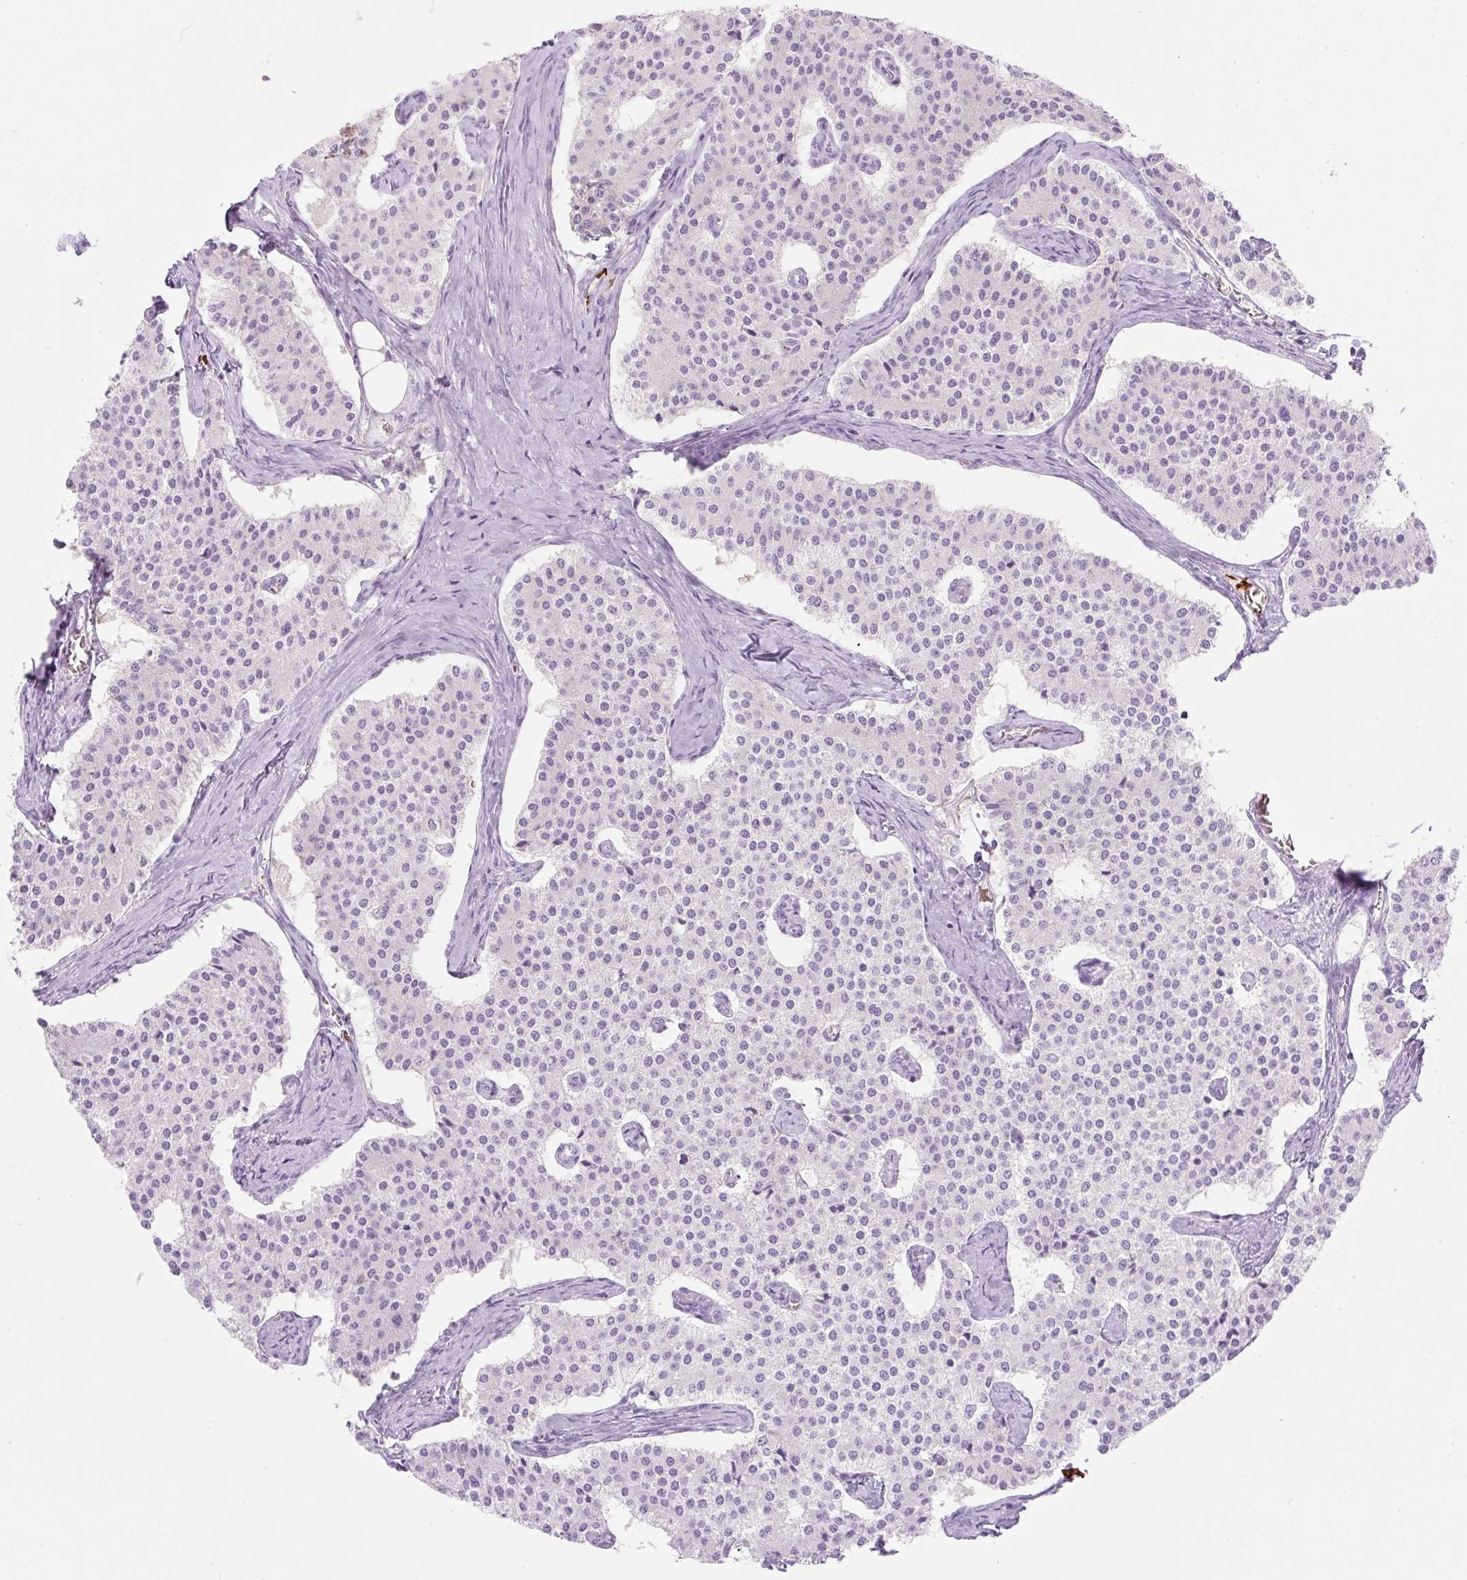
{"staining": {"intensity": "negative", "quantity": "none", "location": "none"}, "tissue": "carcinoid", "cell_type": "Tumor cells", "image_type": "cancer", "snomed": [{"axis": "morphology", "description": "Carcinoid, malignant, NOS"}, {"axis": "topography", "description": "Colon"}], "caption": "IHC of carcinoid exhibits no staining in tumor cells.", "gene": "CDX1", "patient": {"sex": "female", "age": 52}}